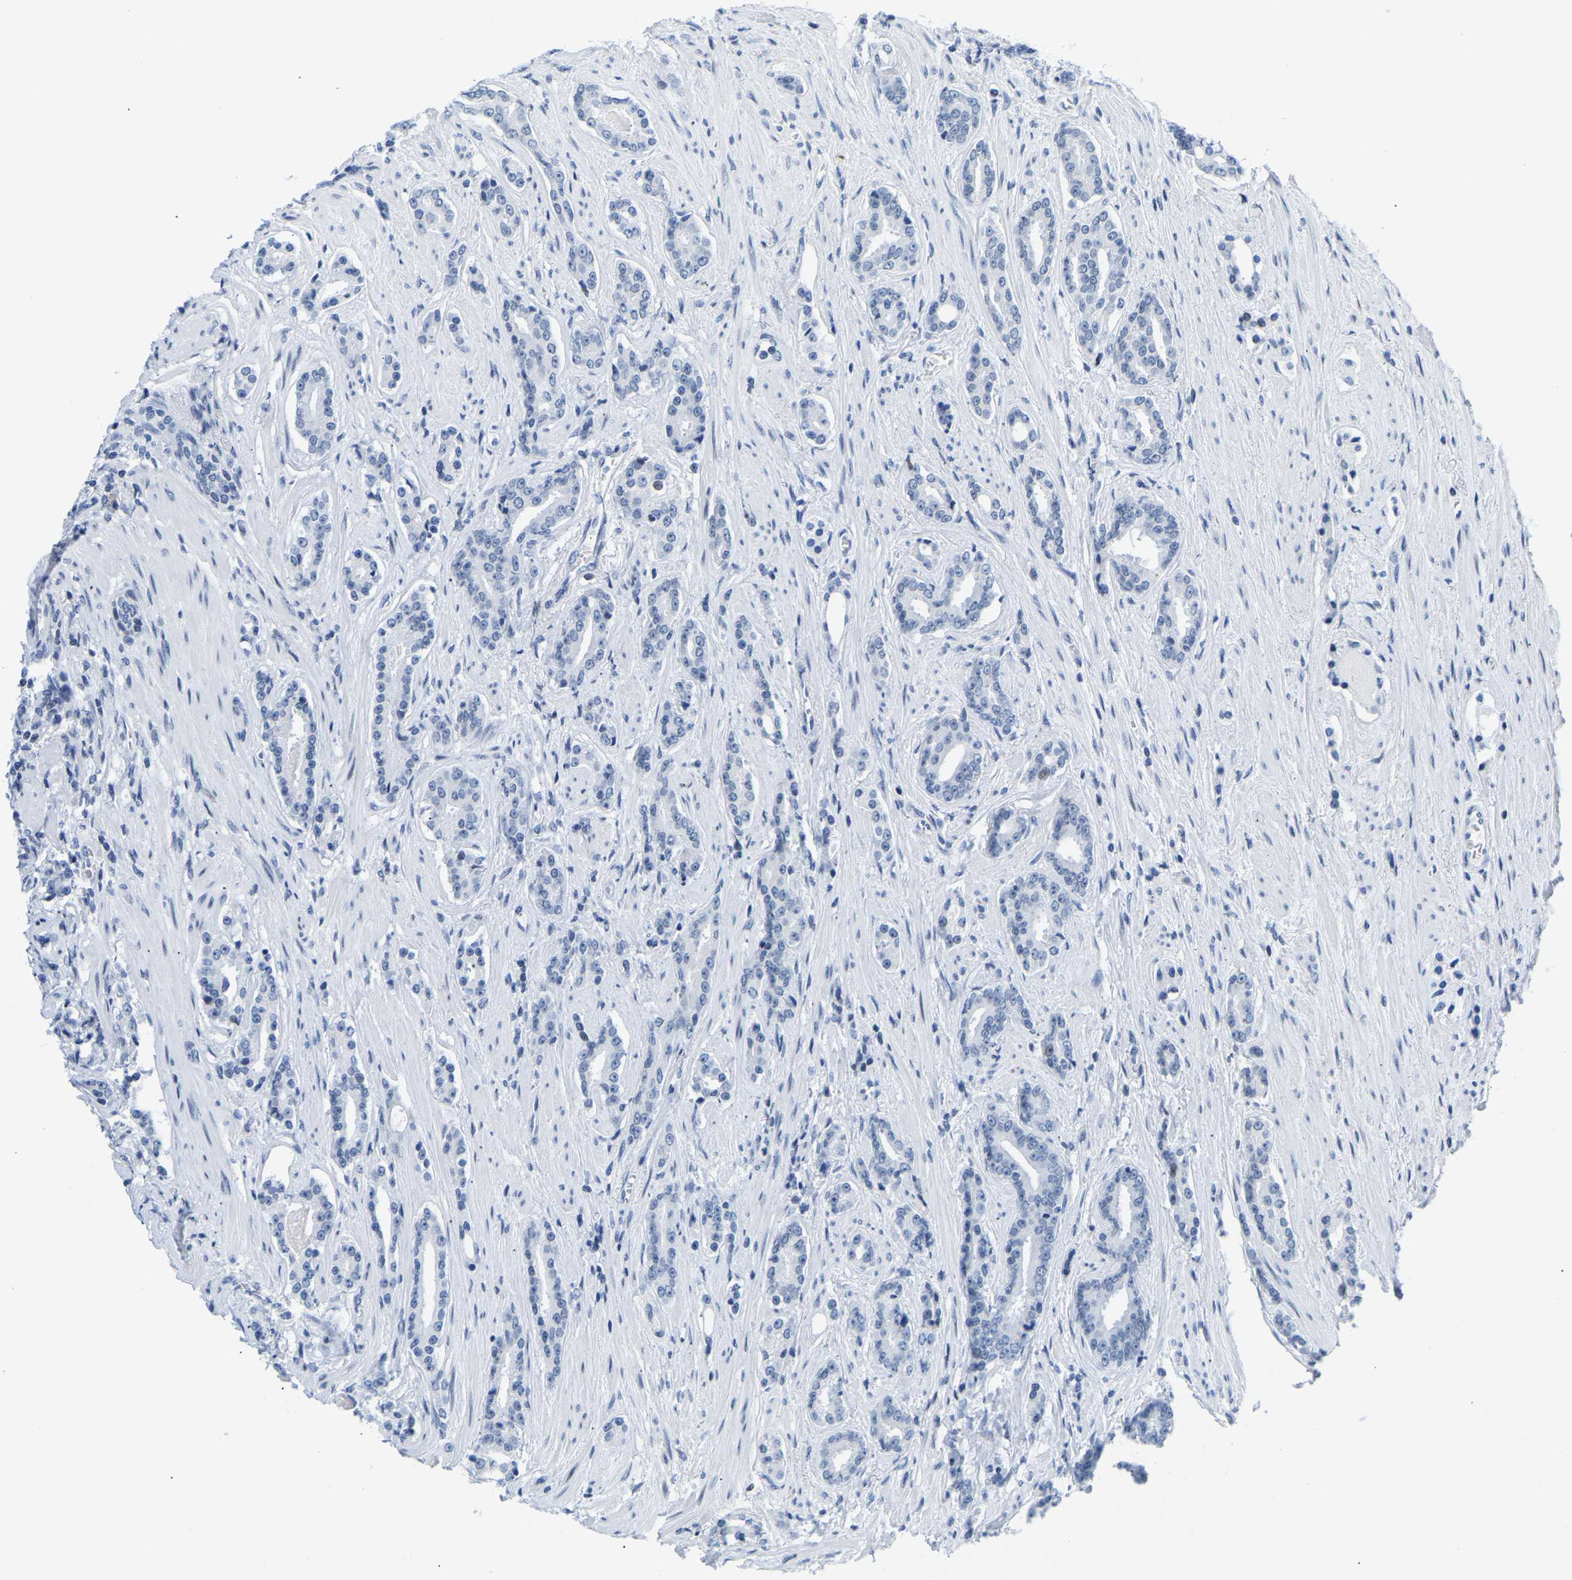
{"staining": {"intensity": "negative", "quantity": "none", "location": "none"}, "tissue": "prostate cancer", "cell_type": "Tumor cells", "image_type": "cancer", "snomed": [{"axis": "morphology", "description": "Adenocarcinoma, High grade"}, {"axis": "topography", "description": "Prostate"}], "caption": "A histopathology image of high-grade adenocarcinoma (prostate) stained for a protein shows no brown staining in tumor cells.", "gene": "UPK3A", "patient": {"sex": "male", "age": 71}}